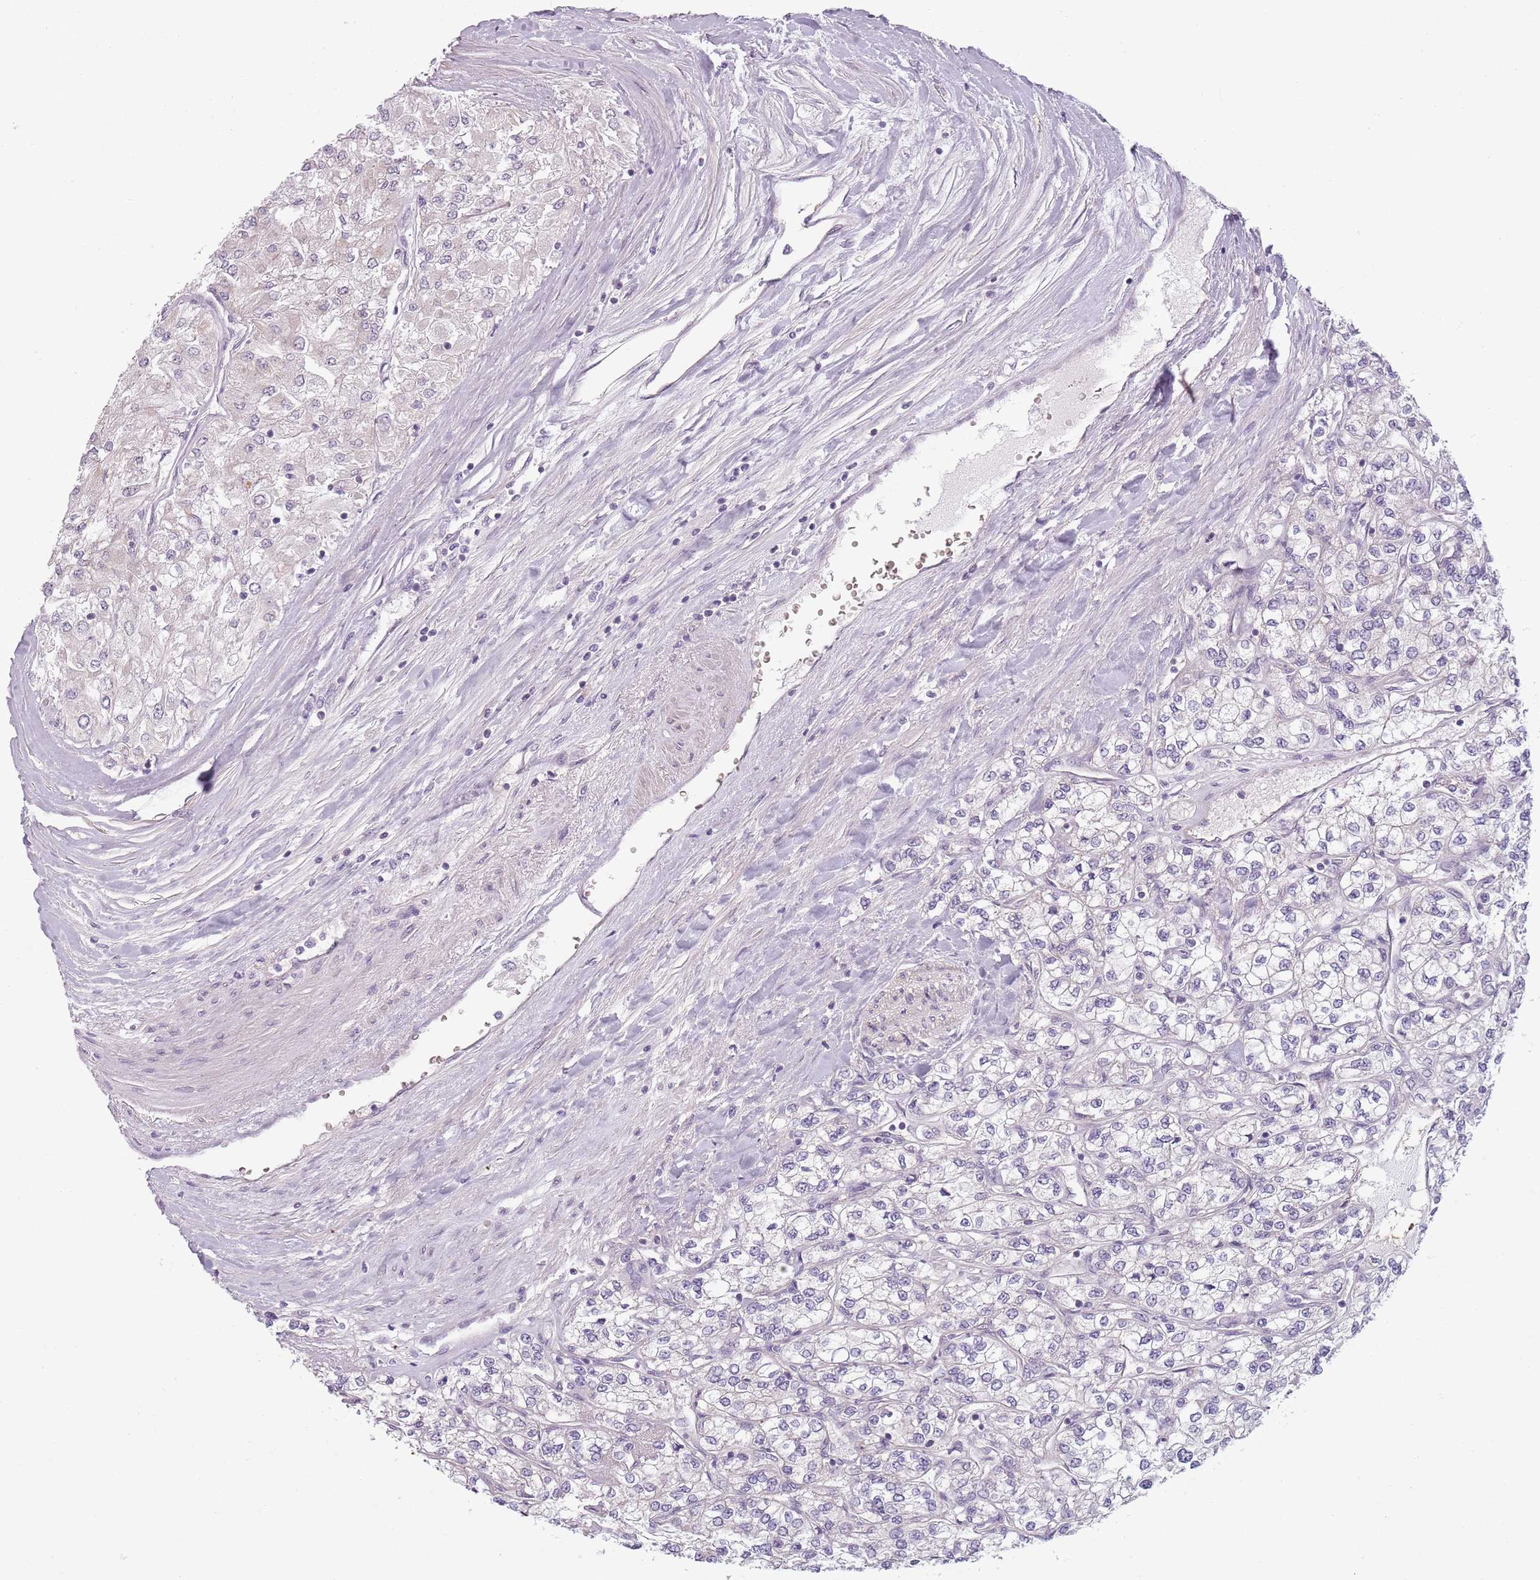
{"staining": {"intensity": "negative", "quantity": "none", "location": "none"}, "tissue": "renal cancer", "cell_type": "Tumor cells", "image_type": "cancer", "snomed": [{"axis": "morphology", "description": "Adenocarcinoma, NOS"}, {"axis": "topography", "description": "Kidney"}], "caption": "Photomicrograph shows no significant protein expression in tumor cells of renal cancer (adenocarcinoma).", "gene": "TLCD2", "patient": {"sex": "male", "age": 80}}